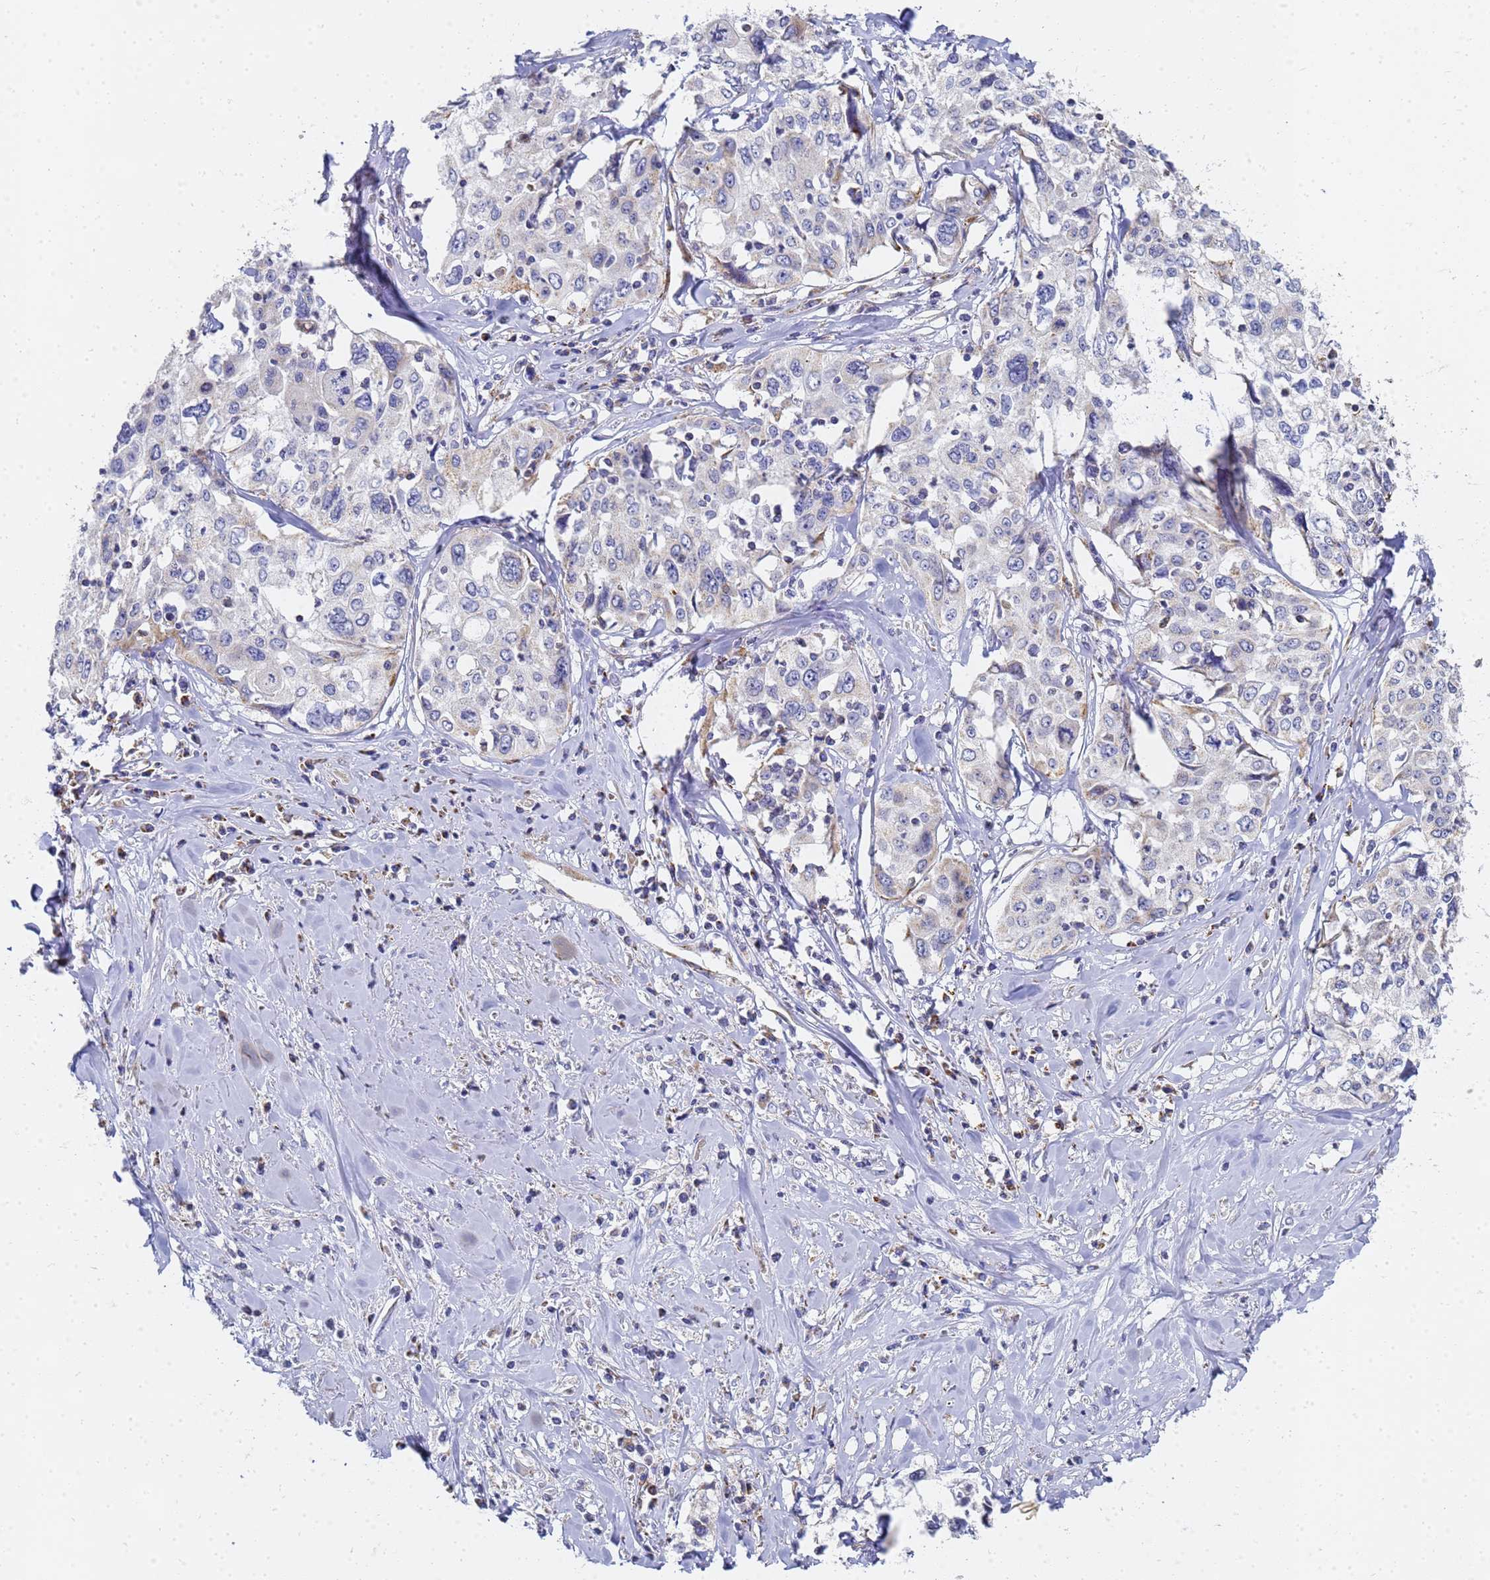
{"staining": {"intensity": "negative", "quantity": "none", "location": "none"}, "tissue": "cervical cancer", "cell_type": "Tumor cells", "image_type": "cancer", "snomed": [{"axis": "morphology", "description": "Squamous cell carcinoma, NOS"}, {"axis": "topography", "description": "Cervix"}], "caption": "IHC of human cervical cancer (squamous cell carcinoma) shows no positivity in tumor cells. The staining was performed using DAB (3,3'-diaminobenzidine) to visualize the protein expression in brown, while the nuclei were stained in blue with hematoxylin (Magnification: 20x).", "gene": "CNIH4", "patient": {"sex": "female", "age": 31}}